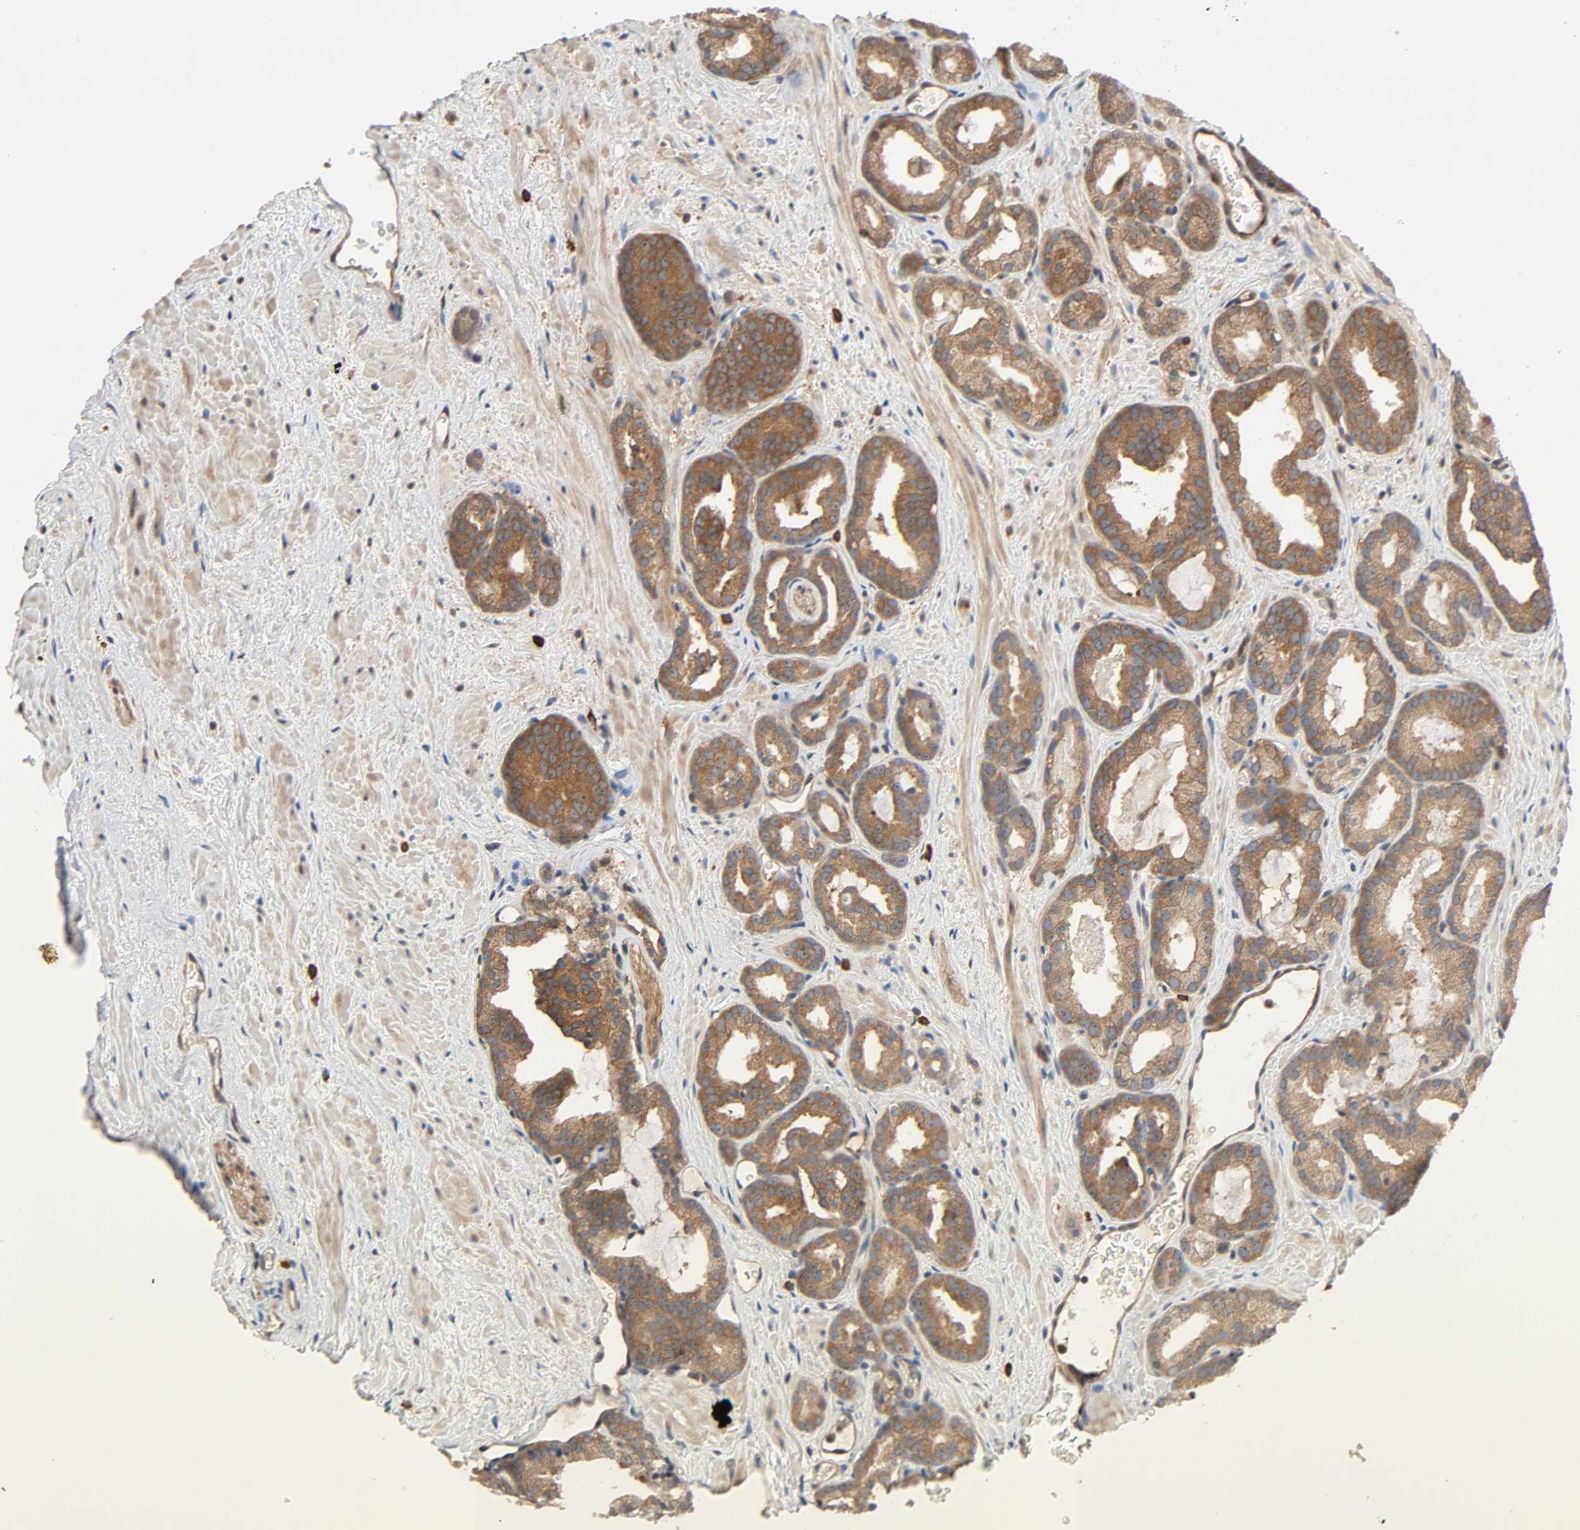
{"staining": {"intensity": "moderate", "quantity": ">75%", "location": "cytoplasmic/membranous"}, "tissue": "prostate cancer", "cell_type": "Tumor cells", "image_type": "cancer", "snomed": [{"axis": "morphology", "description": "Adenocarcinoma, Low grade"}, {"axis": "topography", "description": "Prostate"}], "caption": "This is a histology image of immunohistochemistry staining of prostate cancer (low-grade adenocarcinoma), which shows moderate staining in the cytoplasmic/membranous of tumor cells.", "gene": "PPP2R1B", "patient": {"sex": "male", "age": 63}}